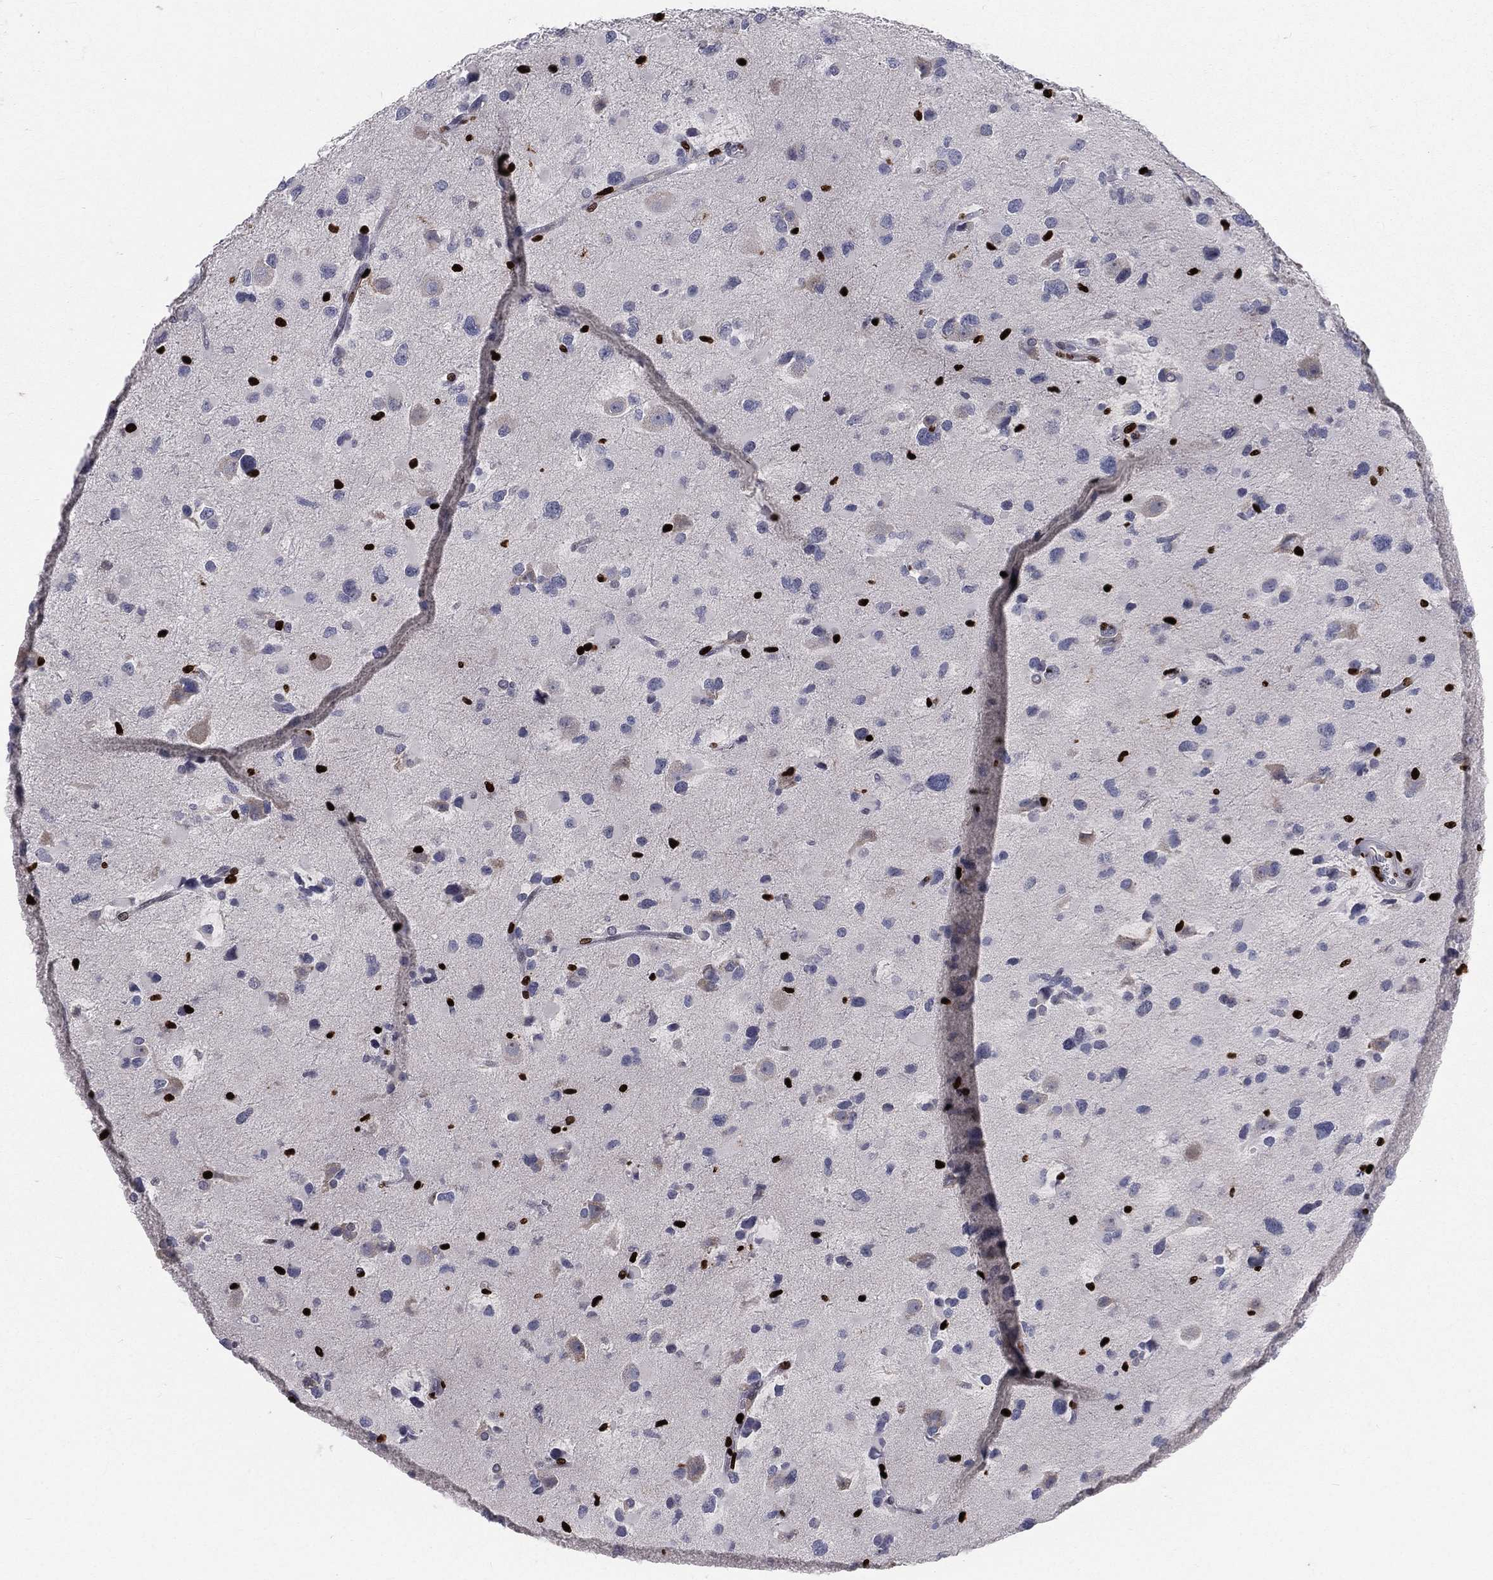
{"staining": {"intensity": "negative", "quantity": "none", "location": "none"}, "tissue": "glioma", "cell_type": "Tumor cells", "image_type": "cancer", "snomed": [{"axis": "morphology", "description": "Glioma, malignant, Low grade"}, {"axis": "topography", "description": "Brain"}], "caption": "High magnification brightfield microscopy of glioma stained with DAB (3,3'-diaminobenzidine) (brown) and counterstained with hematoxylin (blue): tumor cells show no significant expression.", "gene": "MNDA", "patient": {"sex": "female", "age": 32}}